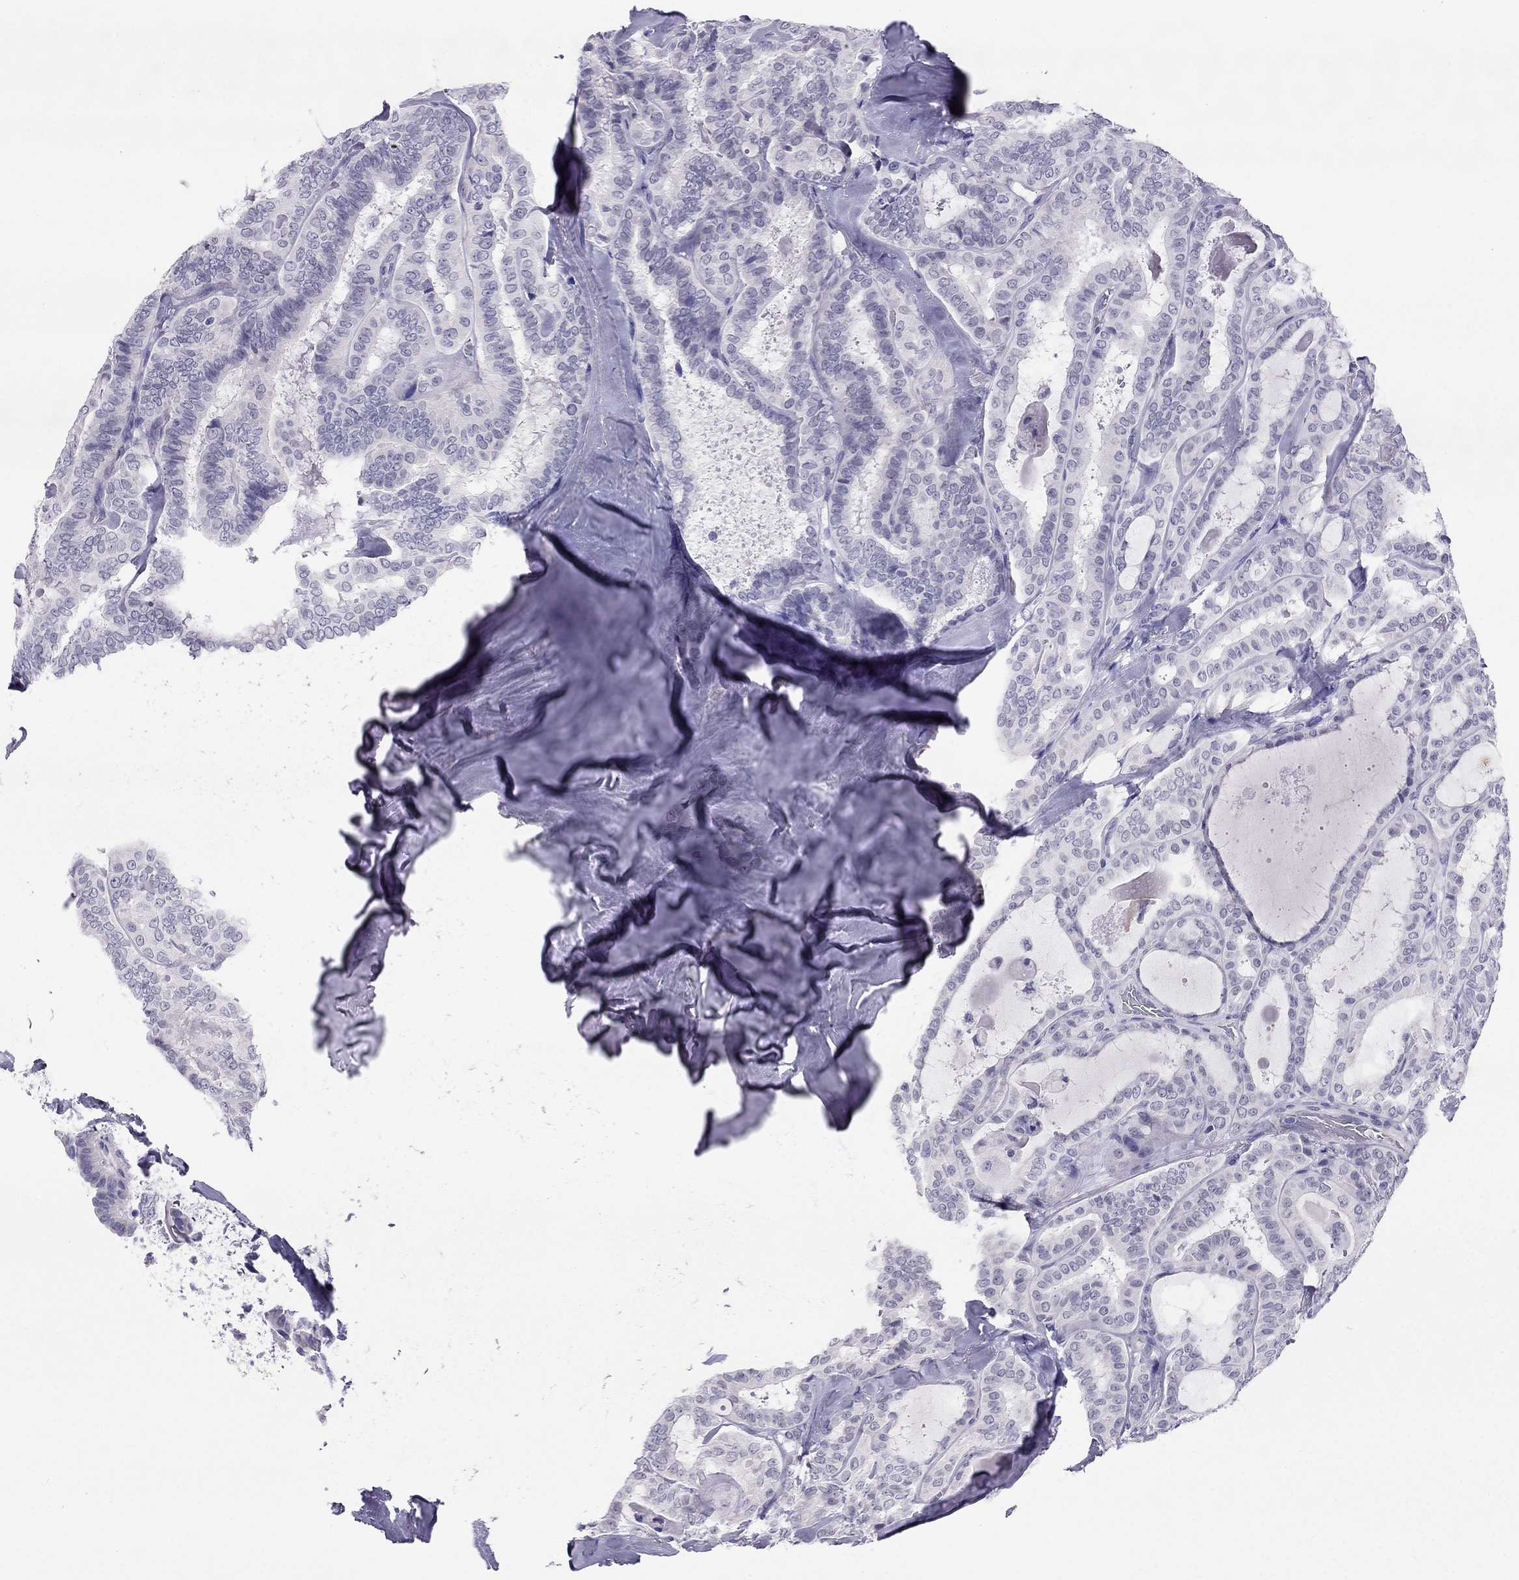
{"staining": {"intensity": "negative", "quantity": "none", "location": "none"}, "tissue": "thyroid cancer", "cell_type": "Tumor cells", "image_type": "cancer", "snomed": [{"axis": "morphology", "description": "Papillary adenocarcinoma, NOS"}, {"axis": "topography", "description": "Thyroid gland"}], "caption": "Immunohistochemical staining of human thyroid cancer (papillary adenocarcinoma) demonstrates no significant positivity in tumor cells. The staining is performed using DAB brown chromogen with nuclei counter-stained in using hematoxylin.", "gene": "CROCC2", "patient": {"sex": "female", "age": 39}}